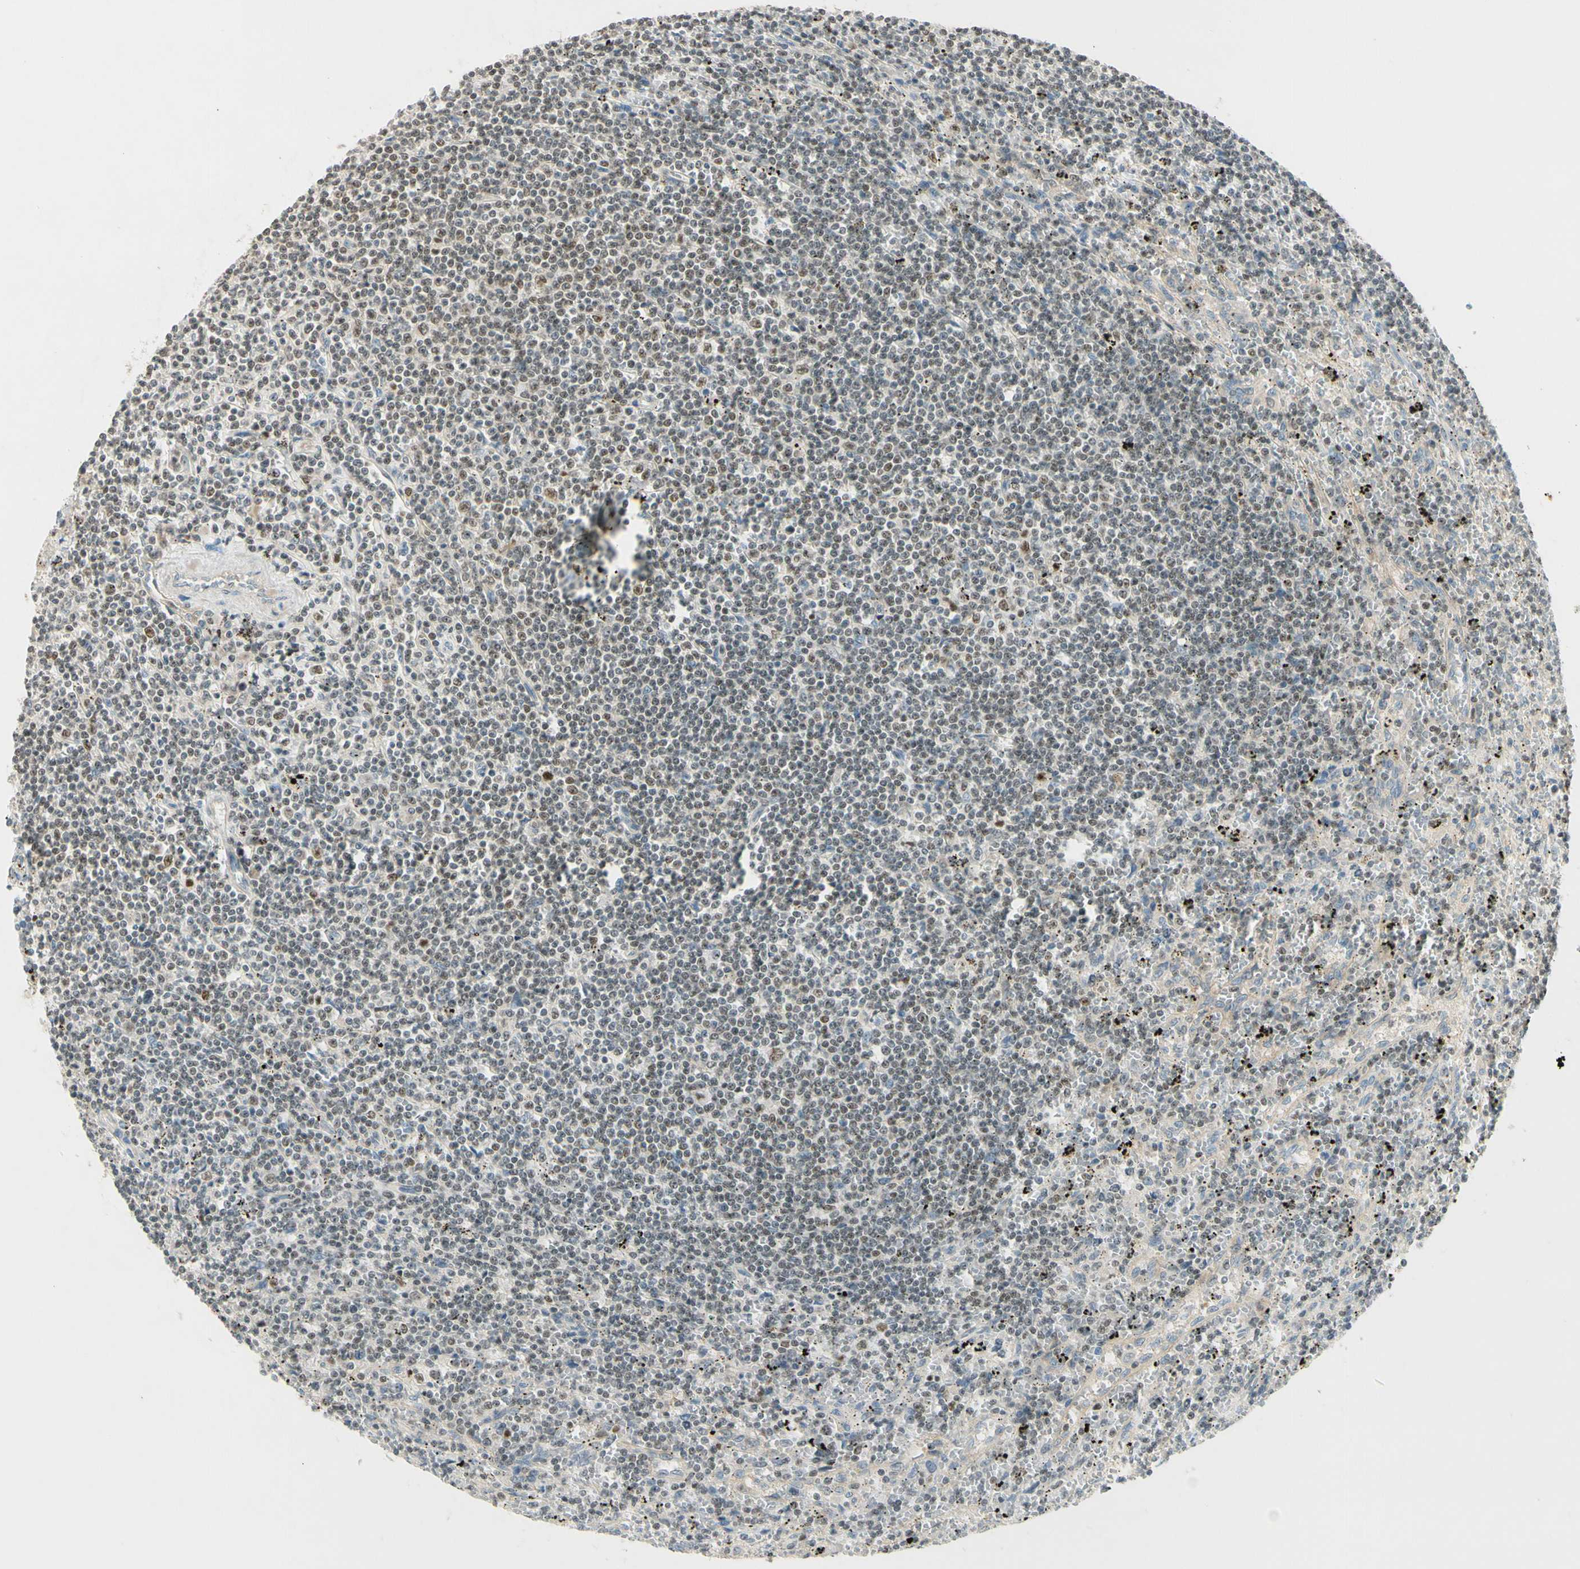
{"staining": {"intensity": "negative", "quantity": "none", "location": "none"}, "tissue": "lymphoma", "cell_type": "Tumor cells", "image_type": "cancer", "snomed": [{"axis": "morphology", "description": "Malignant lymphoma, non-Hodgkin's type, Low grade"}, {"axis": "topography", "description": "Spleen"}], "caption": "Immunohistochemical staining of human lymphoma displays no significant staining in tumor cells. Nuclei are stained in blue.", "gene": "NFYA", "patient": {"sex": "male", "age": 76}}